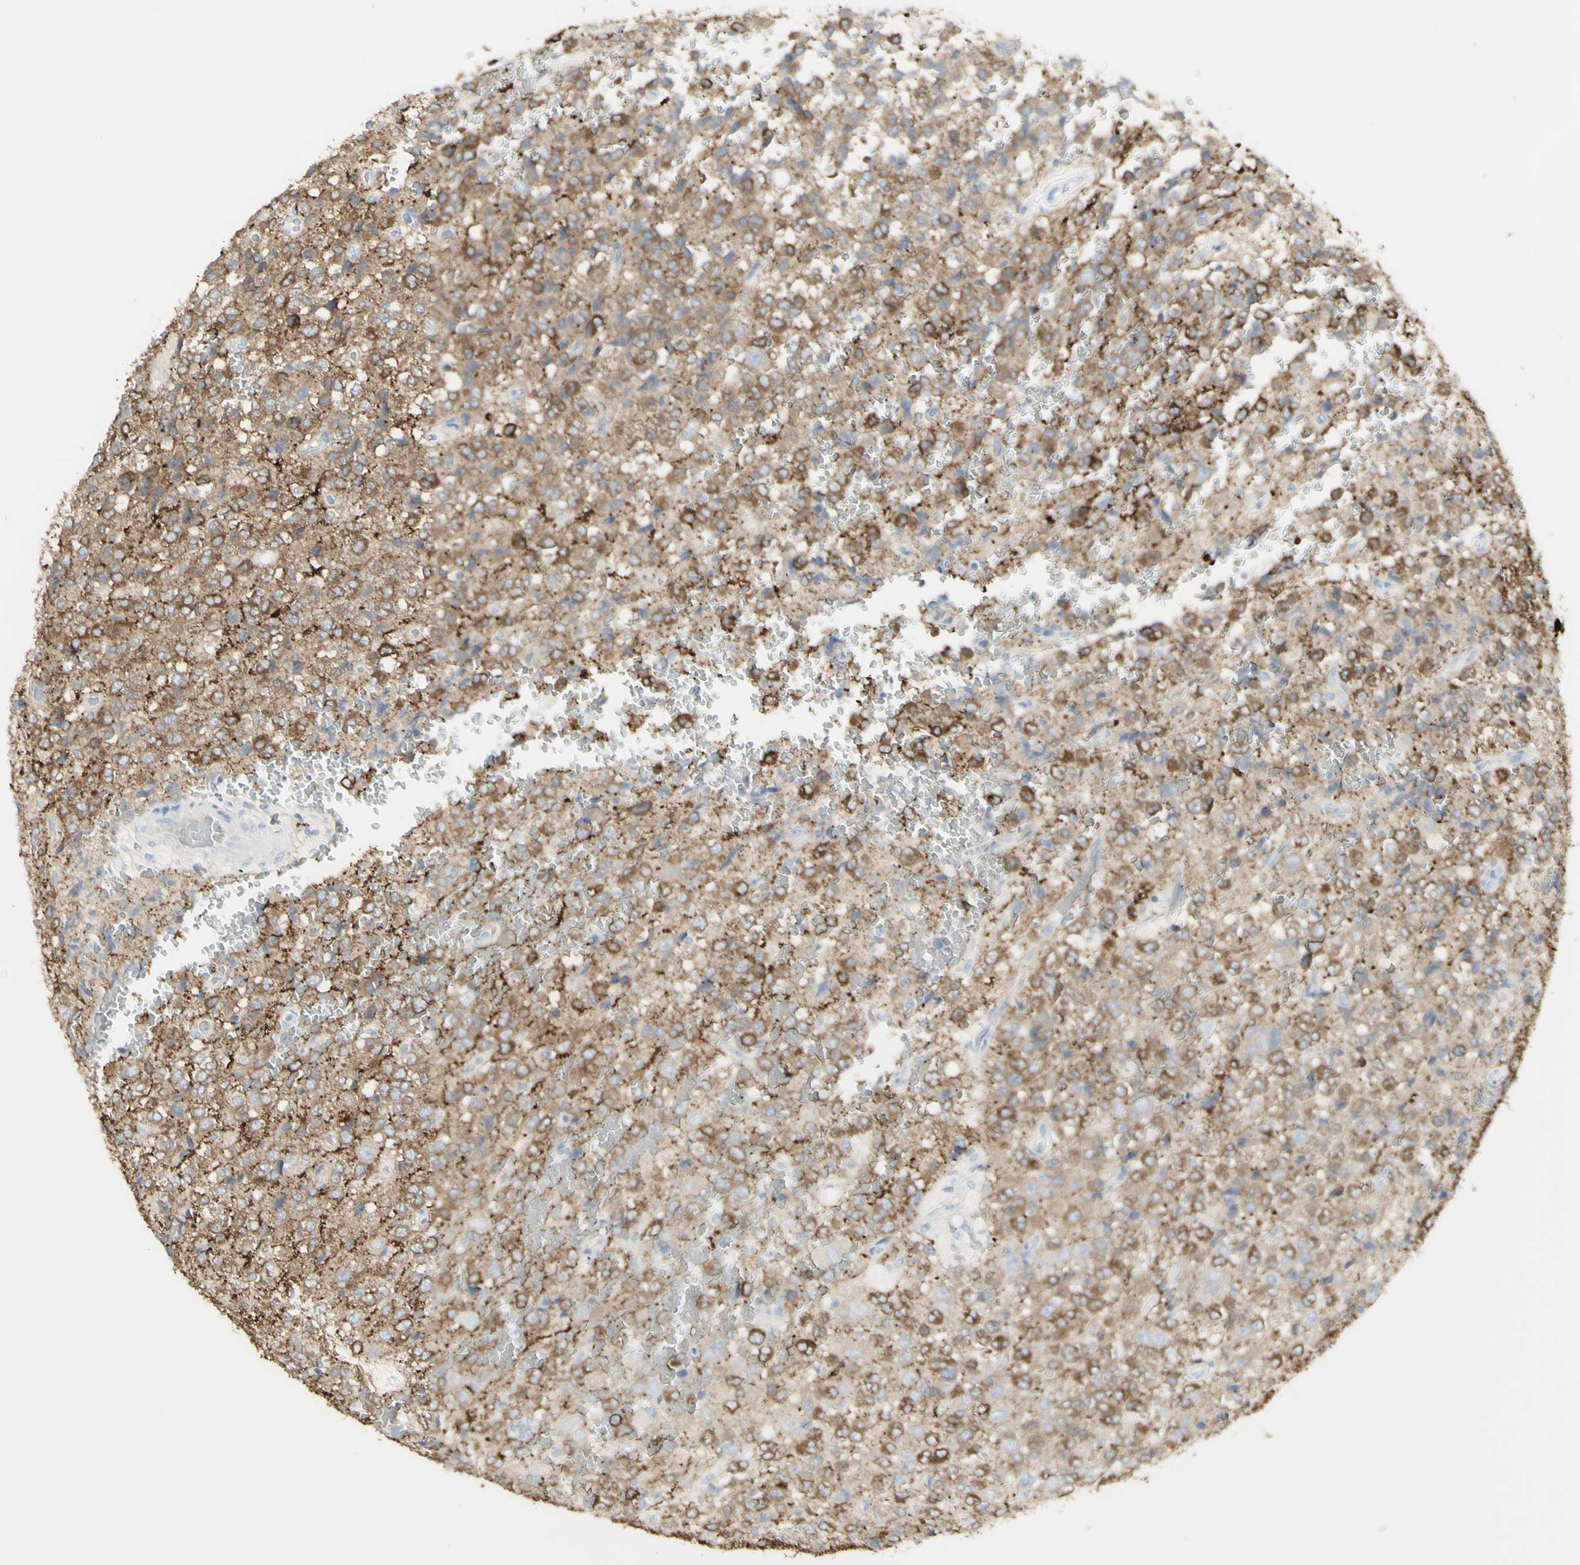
{"staining": {"intensity": "moderate", "quantity": "25%-75%", "location": "cytoplasmic/membranous"}, "tissue": "glioma", "cell_type": "Tumor cells", "image_type": "cancer", "snomed": [{"axis": "morphology", "description": "Glioma, malignant, High grade"}, {"axis": "topography", "description": "pancreas cauda"}], "caption": "Immunohistochemistry (IHC) image of neoplastic tissue: human malignant high-grade glioma stained using IHC exhibits medium levels of moderate protein expression localized specifically in the cytoplasmic/membranous of tumor cells, appearing as a cytoplasmic/membranous brown color.", "gene": "ENSG00000198211", "patient": {"sex": "male", "age": 60}}